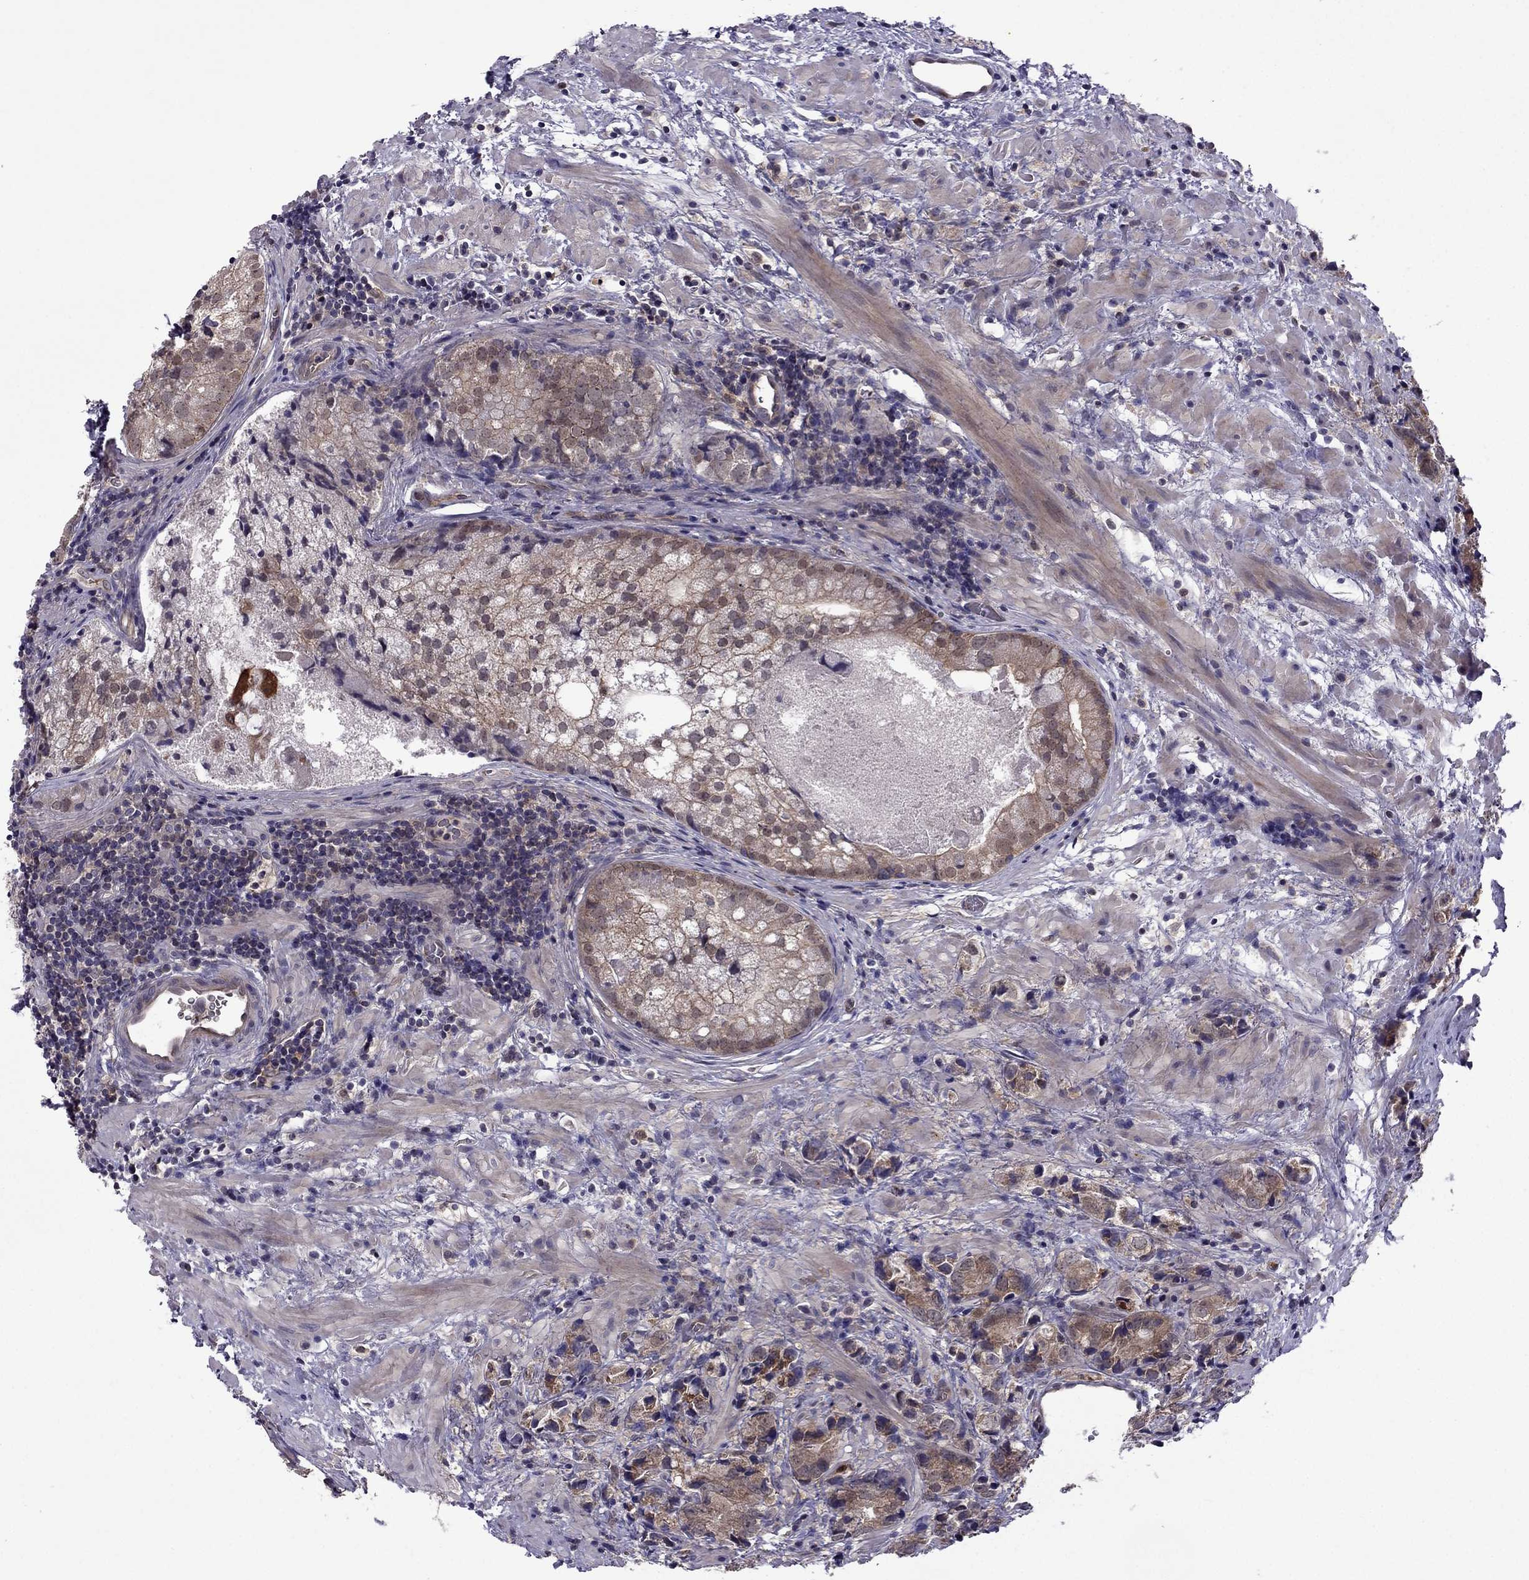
{"staining": {"intensity": "moderate", "quantity": ">75%", "location": "cytoplasmic/membranous"}, "tissue": "prostate cancer", "cell_type": "Tumor cells", "image_type": "cancer", "snomed": [{"axis": "morphology", "description": "Adenocarcinoma, NOS"}, {"axis": "topography", "description": "Prostate and seminal vesicle, NOS"}], "caption": "DAB (3,3'-diaminobenzidine) immunohistochemical staining of adenocarcinoma (prostate) displays moderate cytoplasmic/membranous protein expression in about >75% of tumor cells. The staining was performed using DAB (3,3'-diaminobenzidine), with brown indicating positive protein expression. Nuclei are stained blue with hematoxylin.", "gene": "CDK5", "patient": {"sex": "male", "age": 63}}